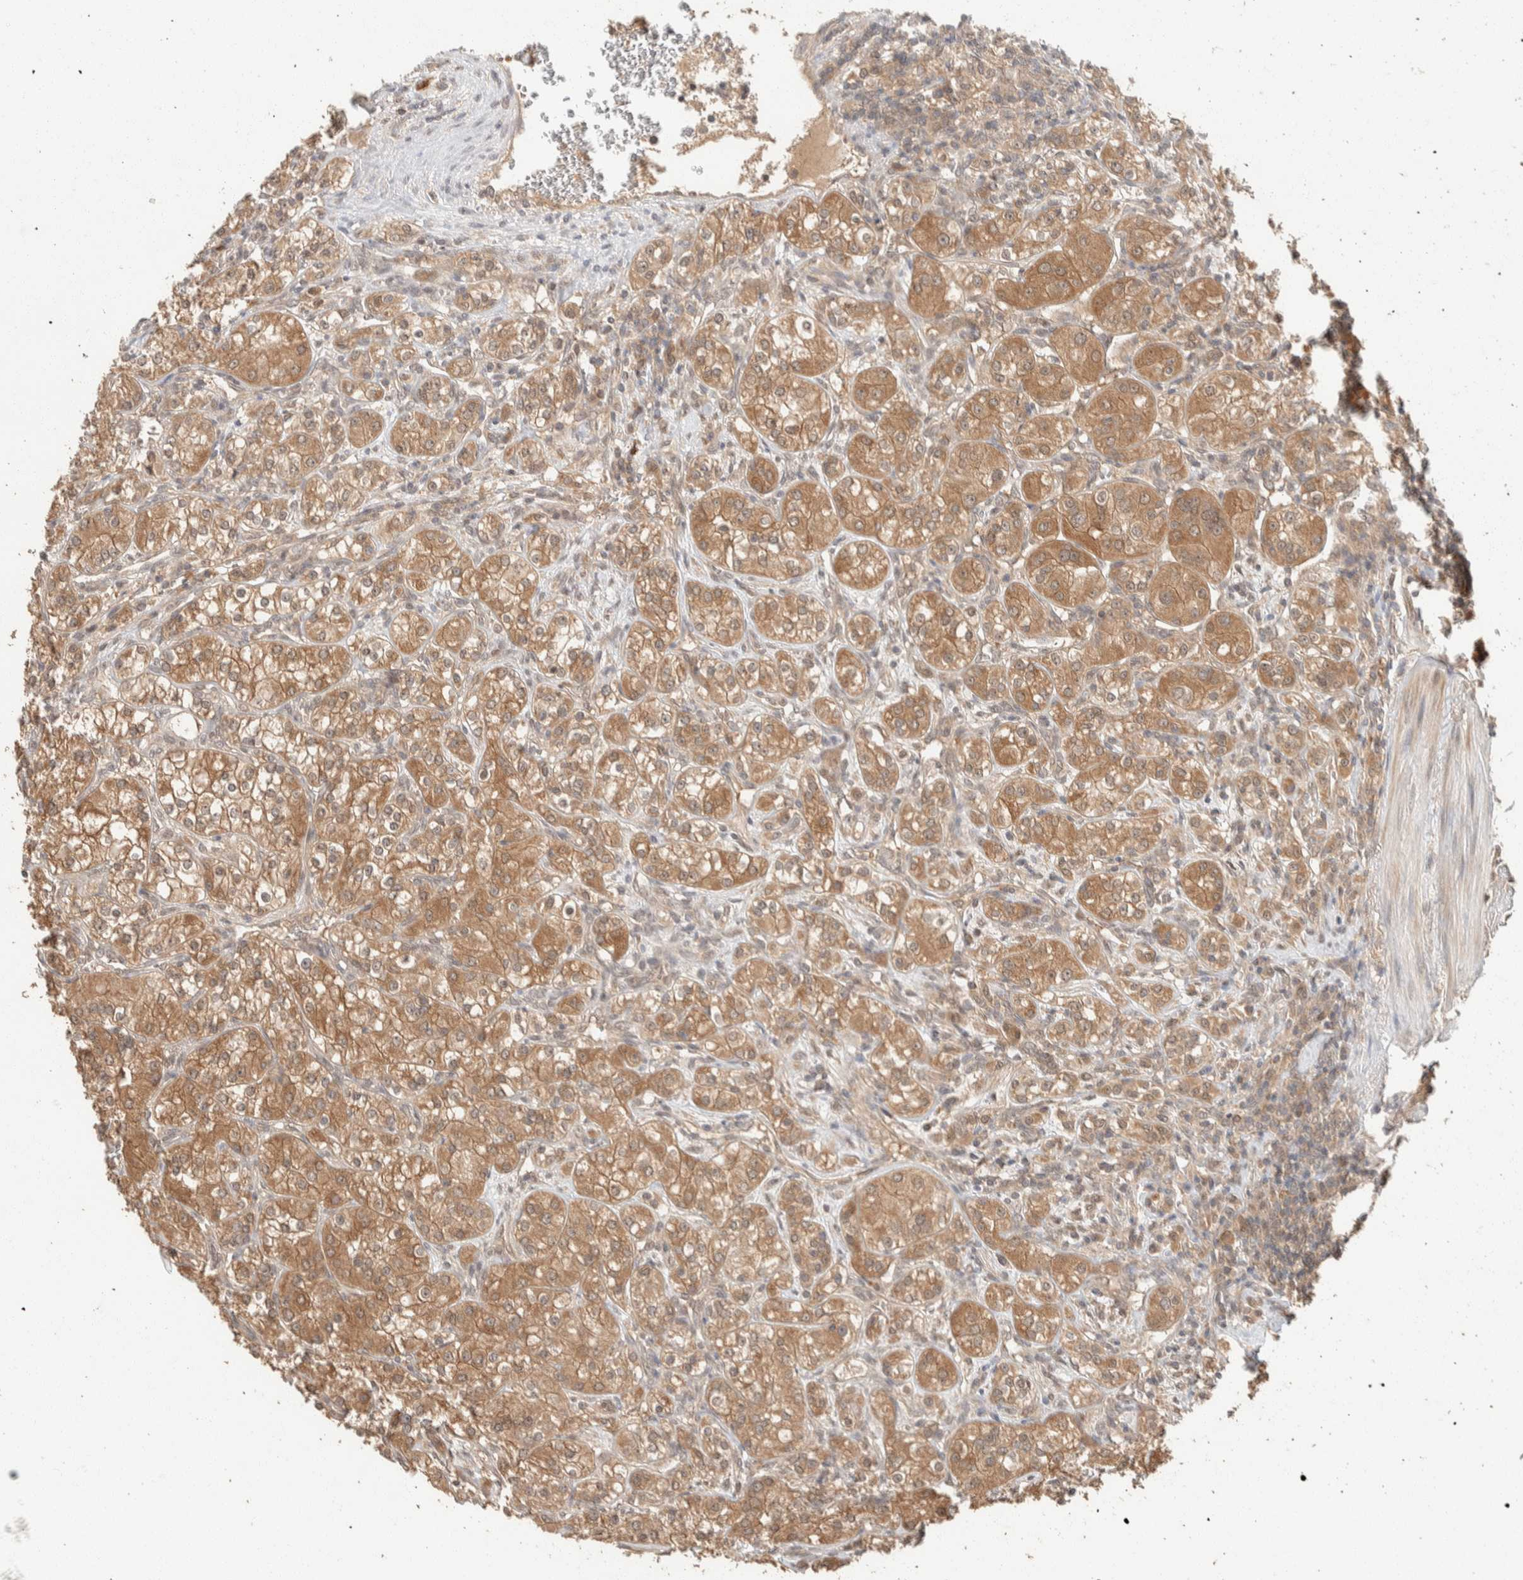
{"staining": {"intensity": "moderate", "quantity": ">75%", "location": "cytoplasmic/membranous"}, "tissue": "renal cancer", "cell_type": "Tumor cells", "image_type": "cancer", "snomed": [{"axis": "morphology", "description": "Adenocarcinoma, NOS"}, {"axis": "topography", "description": "Kidney"}], "caption": "This histopathology image displays renal cancer stained with IHC to label a protein in brown. The cytoplasmic/membranous of tumor cells show moderate positivity for the protein. Nuclei are counter-stained blue.", "gene": "ZNF567", "patient": {"sex": "male", "age": 77}}